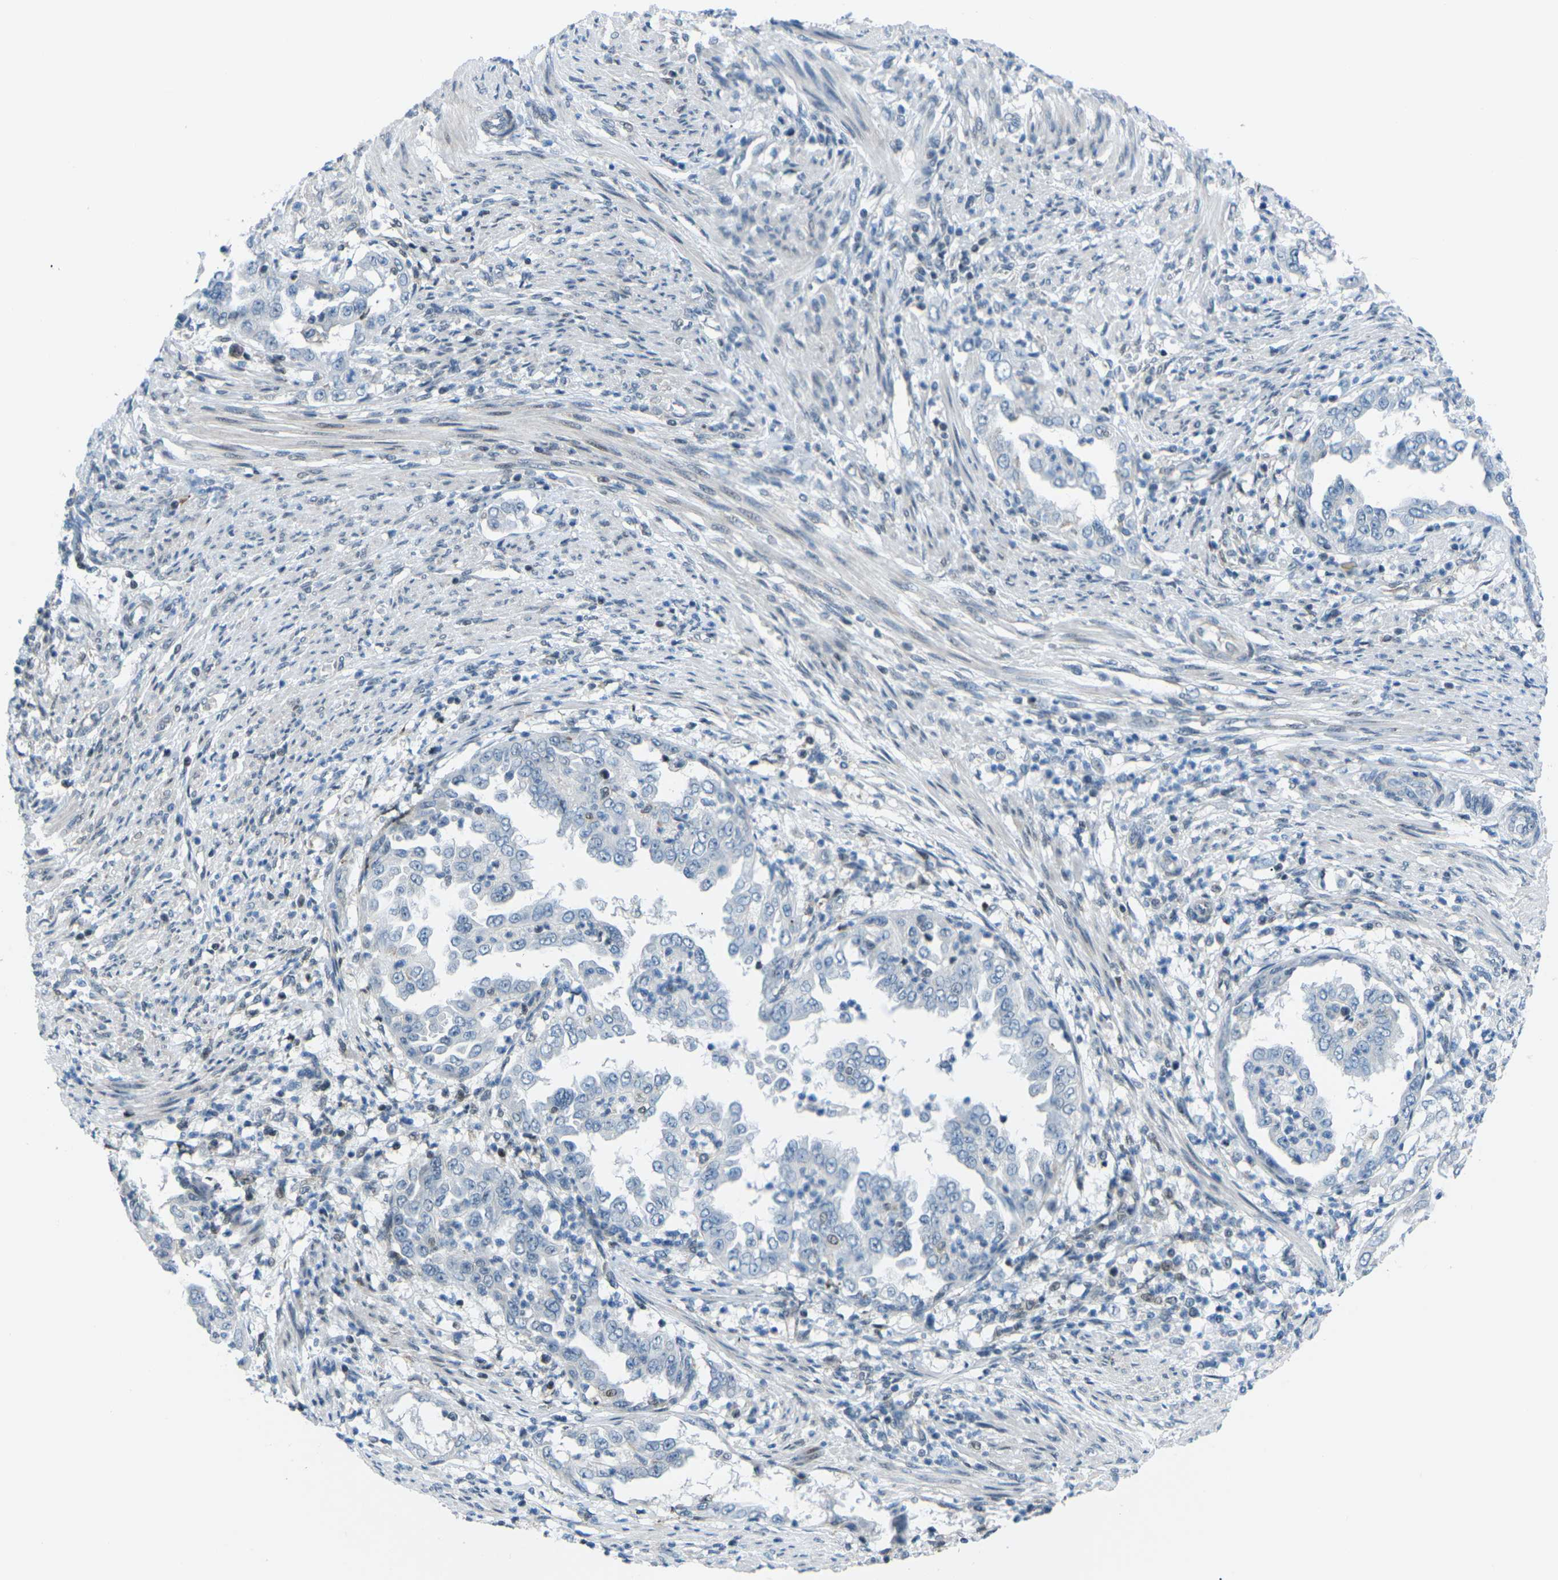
{"staining": {"intensity": "negative", "quantity": "none", "location": "none"}, "tissue": "endometrial cancer", "cell_type": "Tumor cells", "image_type": "cancer", "snomed": [{"axis": "morphology", "description": "Adenocarcinoma, NOS"}, {"axis": "topography", "description": "Endometrium"}], "caption": "Tumor cells show no significant protein staining in endometrial cancer.", "gene": "MBNL1", "patient": {"sex": "female", "age": 85}}